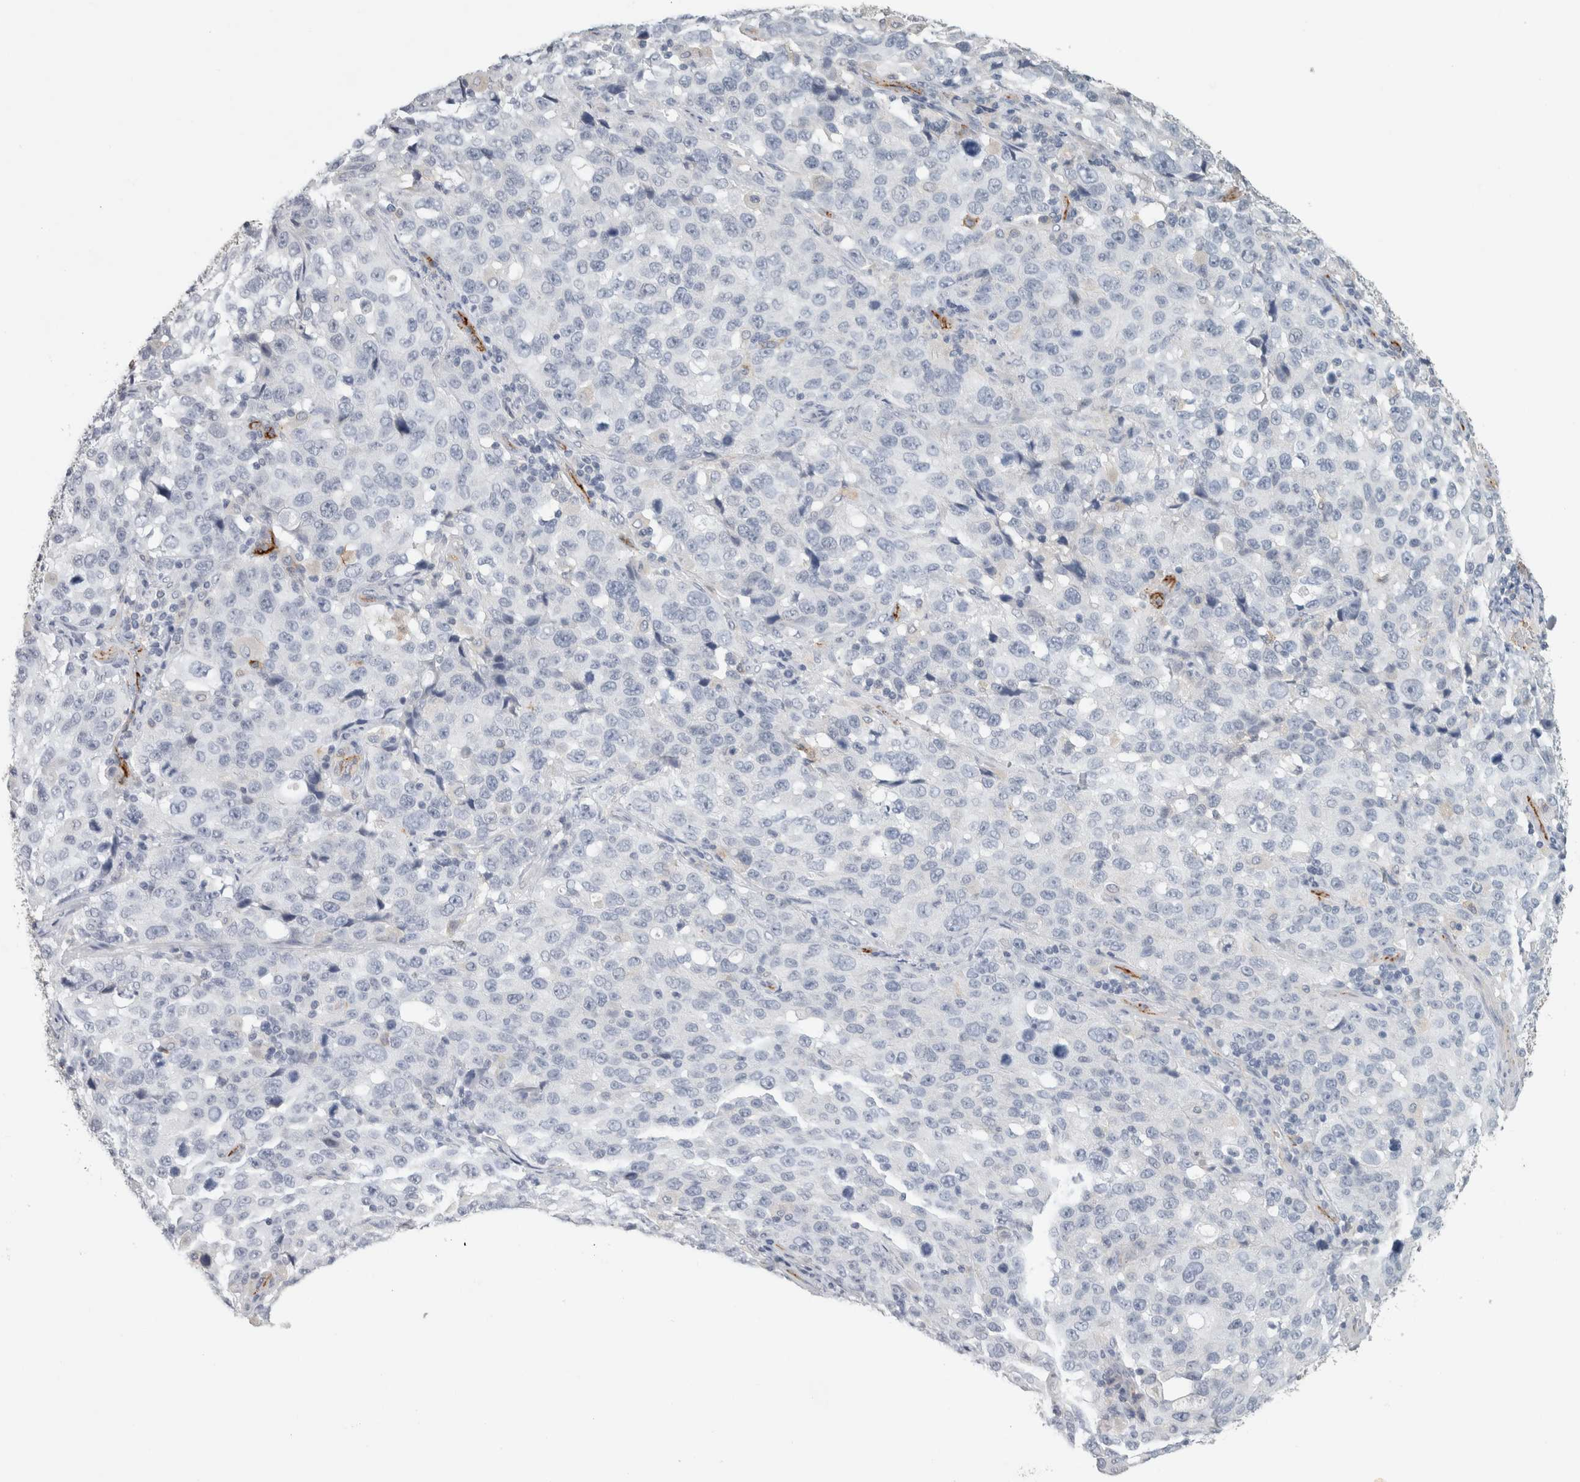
{"staining": {"intensity": "negative", "quantity": "none", "location": "none"}, "tissue": "stomach cancer", "cell_type": "Tumor cells", "image_type": "cancer", "snomed": [{"axis": "morphology", "description": "Normal tissue, NOS"}, {"axis": "morphology", "description": "Adenocarcinoma, NOS"}, {"axis": "topography", "description": "Stomach"}], "caption": "This is a image of immunohistochemistry staining of stomach adenocarcinoma, which shows no staining in tumor cells.", "gene": "CD36", "patient": {"sex": "male", "age": 48}}